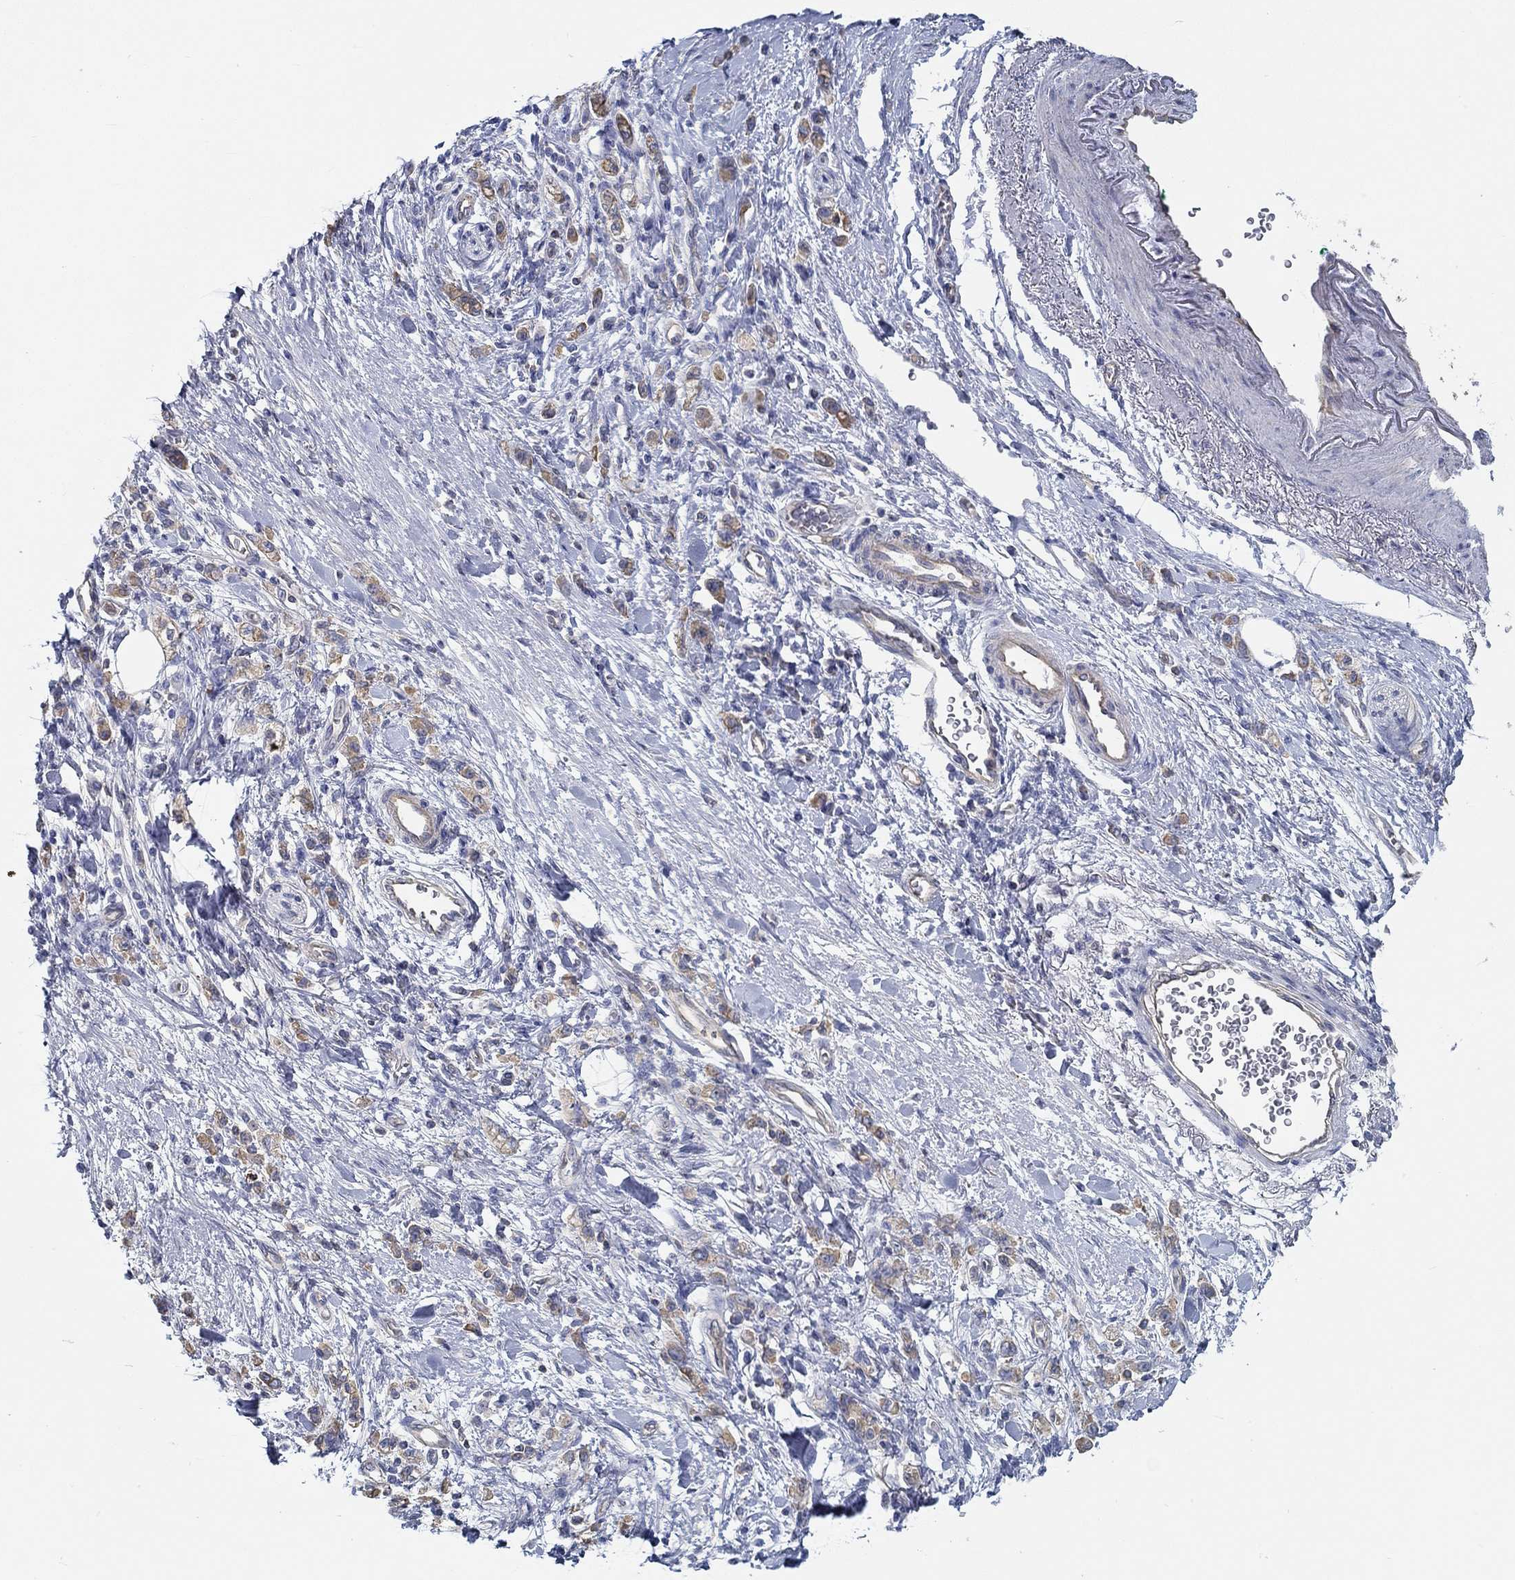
{"staining": {"intensity": "moderate", "quantity": "<25%", "location": "cytoplasmic/membranous"}, "tissue": "stomach cancer", "cell_type": "Tumor cells", "image_type": "cancer", "snomed": [{"axis": "morphology", "description": "Adenocarcinoma, NOS"}, {"axis": "topography", "description": "Stomach"}], "caption": "Tumor cells show low levels of moderate cytoplasmic/membranous expression in approximately <25% of cells in human stomach adenocarcinoma.", "gene": "BBOF1", "patient": {"sex": "male", "age": 77}}